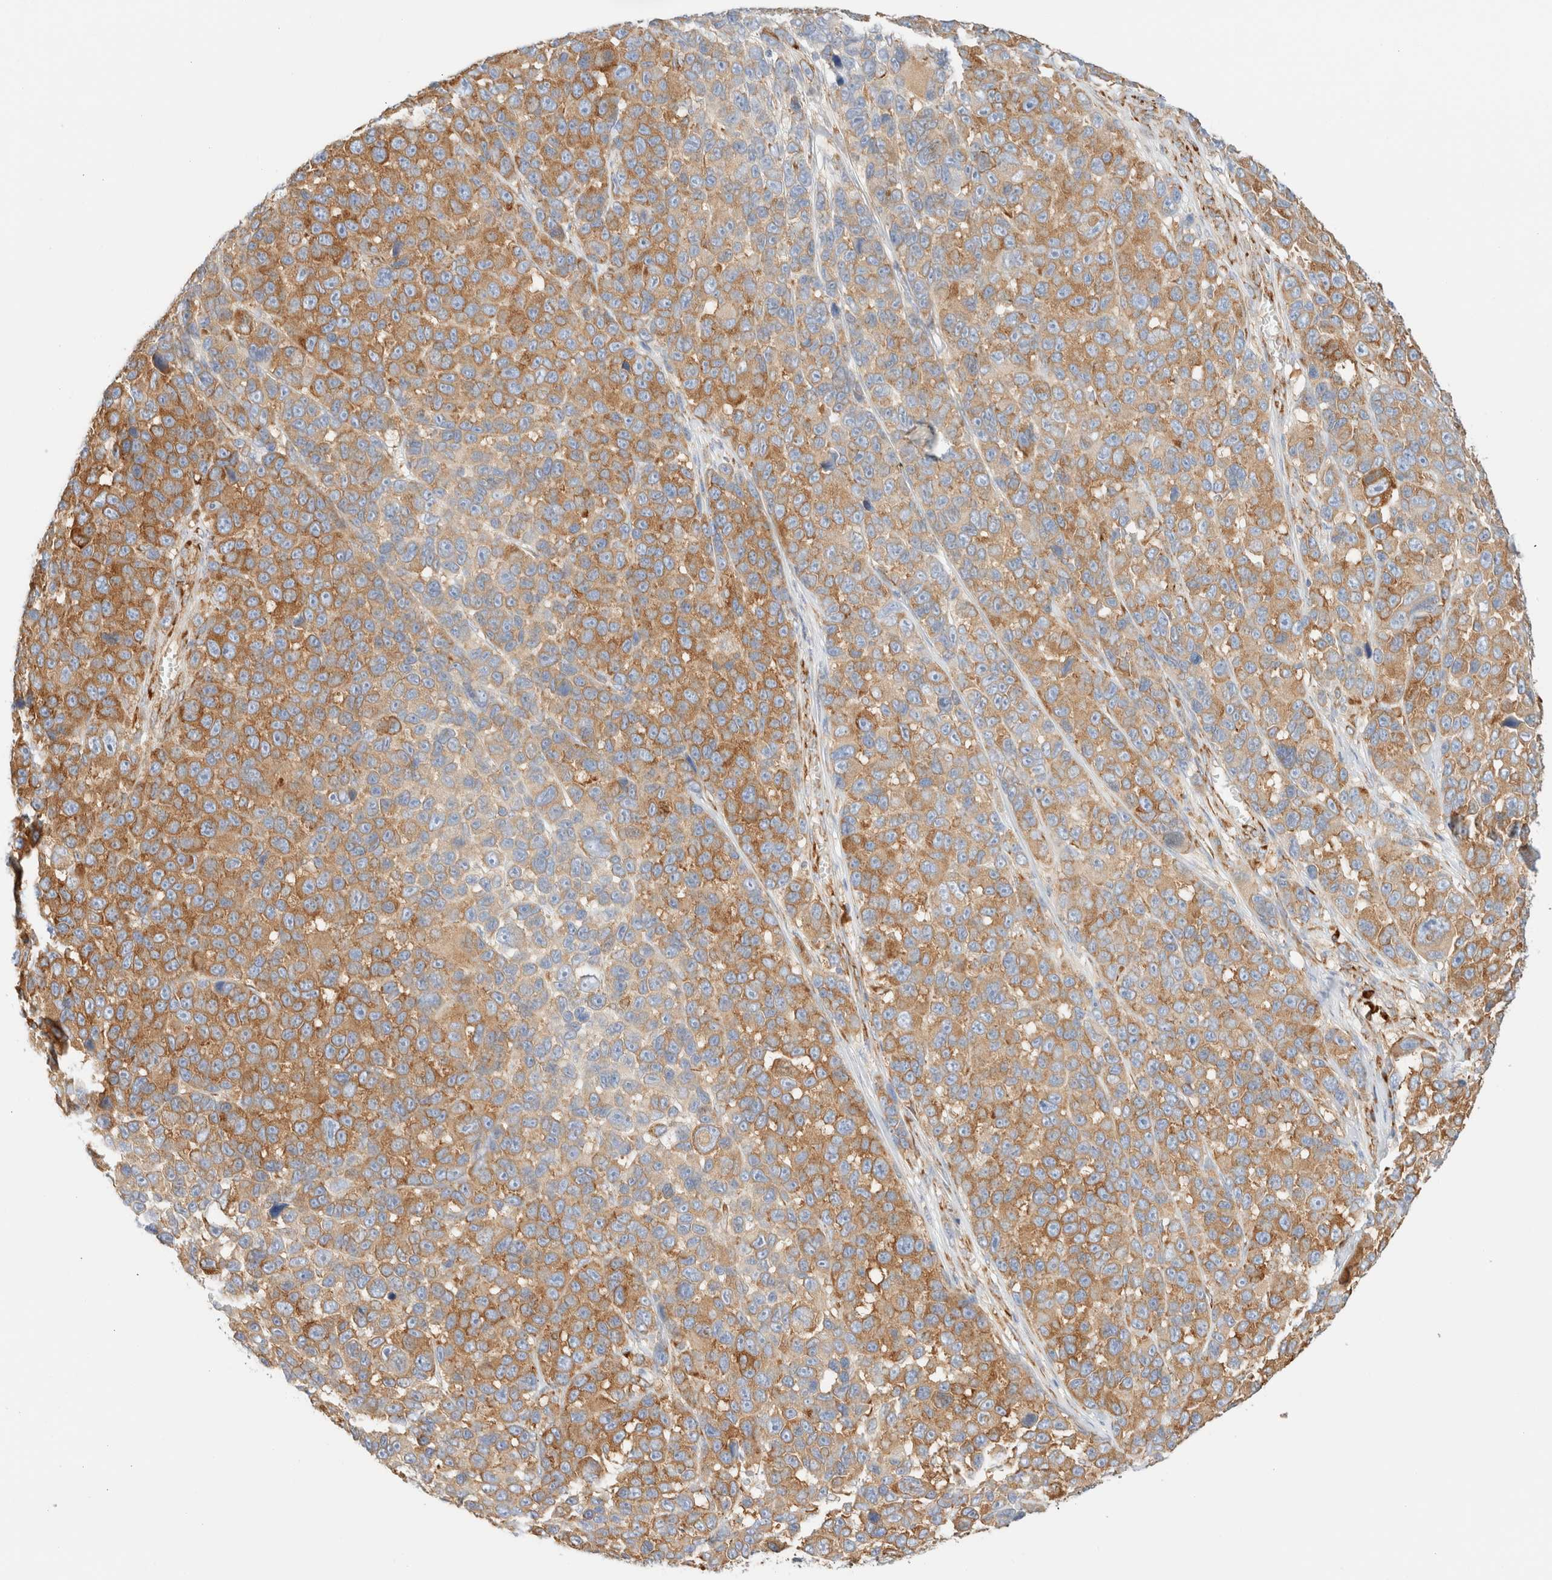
{"staining": {"intensity": "moderate", "quantity": ">75%", "location": "cytoplasmic/membranous"}, "tissue": "melanoma", "cell_type": "Tumor cells", "image_type": "cancer", "snomed": [{"axis": "morphology", "description": "Malignant melanoma, NOS"}, {"axis": "topography", "description": "Skin"}], "caption": "Human malignant melanoma stained with a protein marker demonstrates moderate staining in tumor cells.", "gene": "ZC2HC1A", "patient": {"sex": "male", "age": 53}}